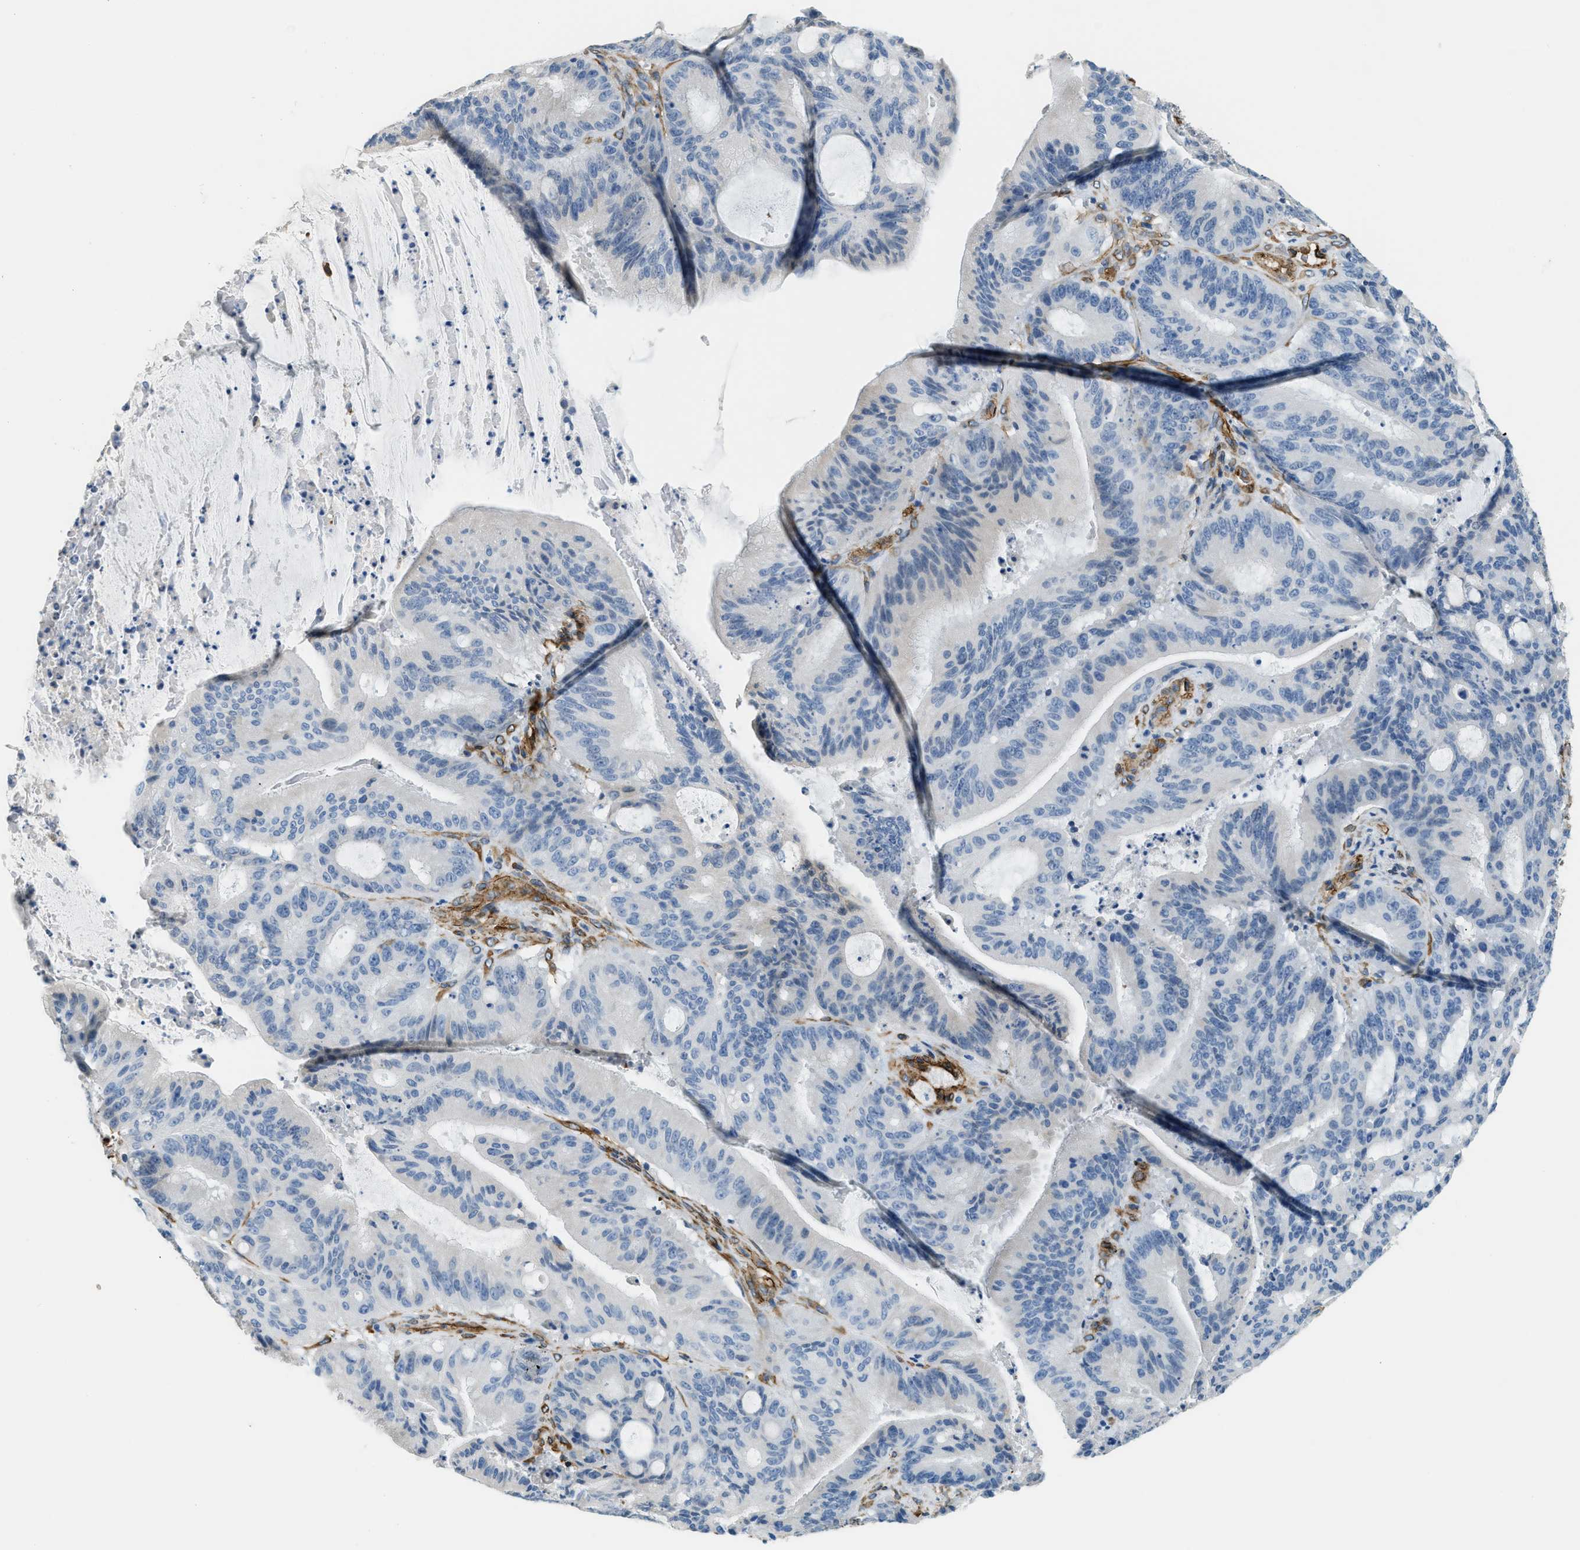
{"staining": {"intensity": "negative", "quantity": "none", "location": "none"}, "tissue": "liver cancer", "cell_type": "Tumor cells", "image_type": "cancer", "snomed": [{"axis": "morphology", "description": "Normal tissue, NOS"}, {"axis": "morphology", "description": "Cholangiocarcinoma"}, {"axis": "topography", "description": "Liver"}, {"axis": "topography", "description": "Peripheral nerve tissue"}], "caption": "There is no significant positivity in tumor cells of liver cancer (cholangiocarcinoma). (Immunohistochemistry (ihc), brightfield microscopy, high magnification).", "gene": "TMEM43", "patient": {"sex": "female", "age": 73}}